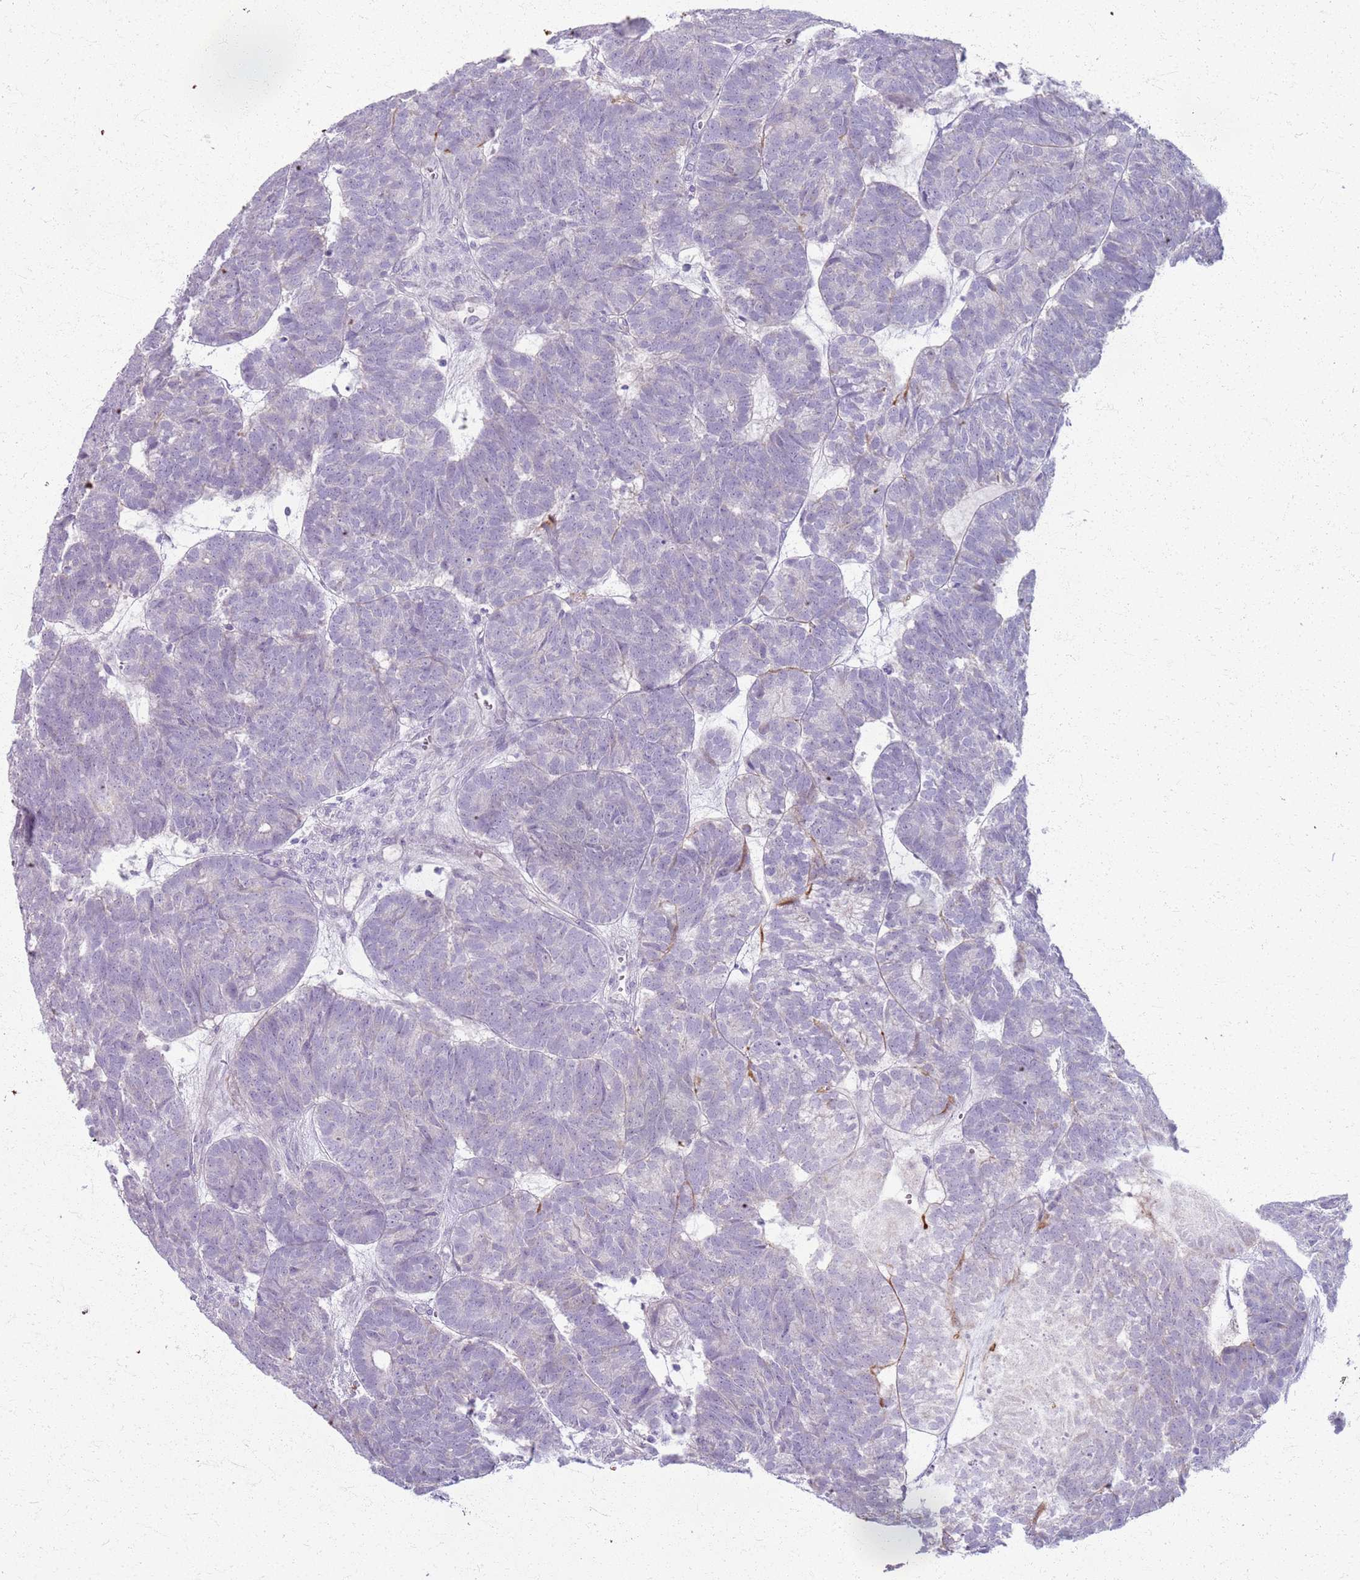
{"staining": {"intensity": "negative", "quantity": "none", "location": "none"}, "tissue": "head and neck cancer", "cell_type": "Tumor cells", "image_type": "cancer", "snomed": [{"axis": "morphology", "description": "Adenocarcinoma, NOS"}, {"axis": "topography", "description": "Head-Neck"}], "caption": "Immunohistochemical staining of head and neck cancer (adenocarcinoma) demonstrates no significant staining in tumor cells.", "gene": "CSRP3", "patient": {"sex": "female", "age": 81}}